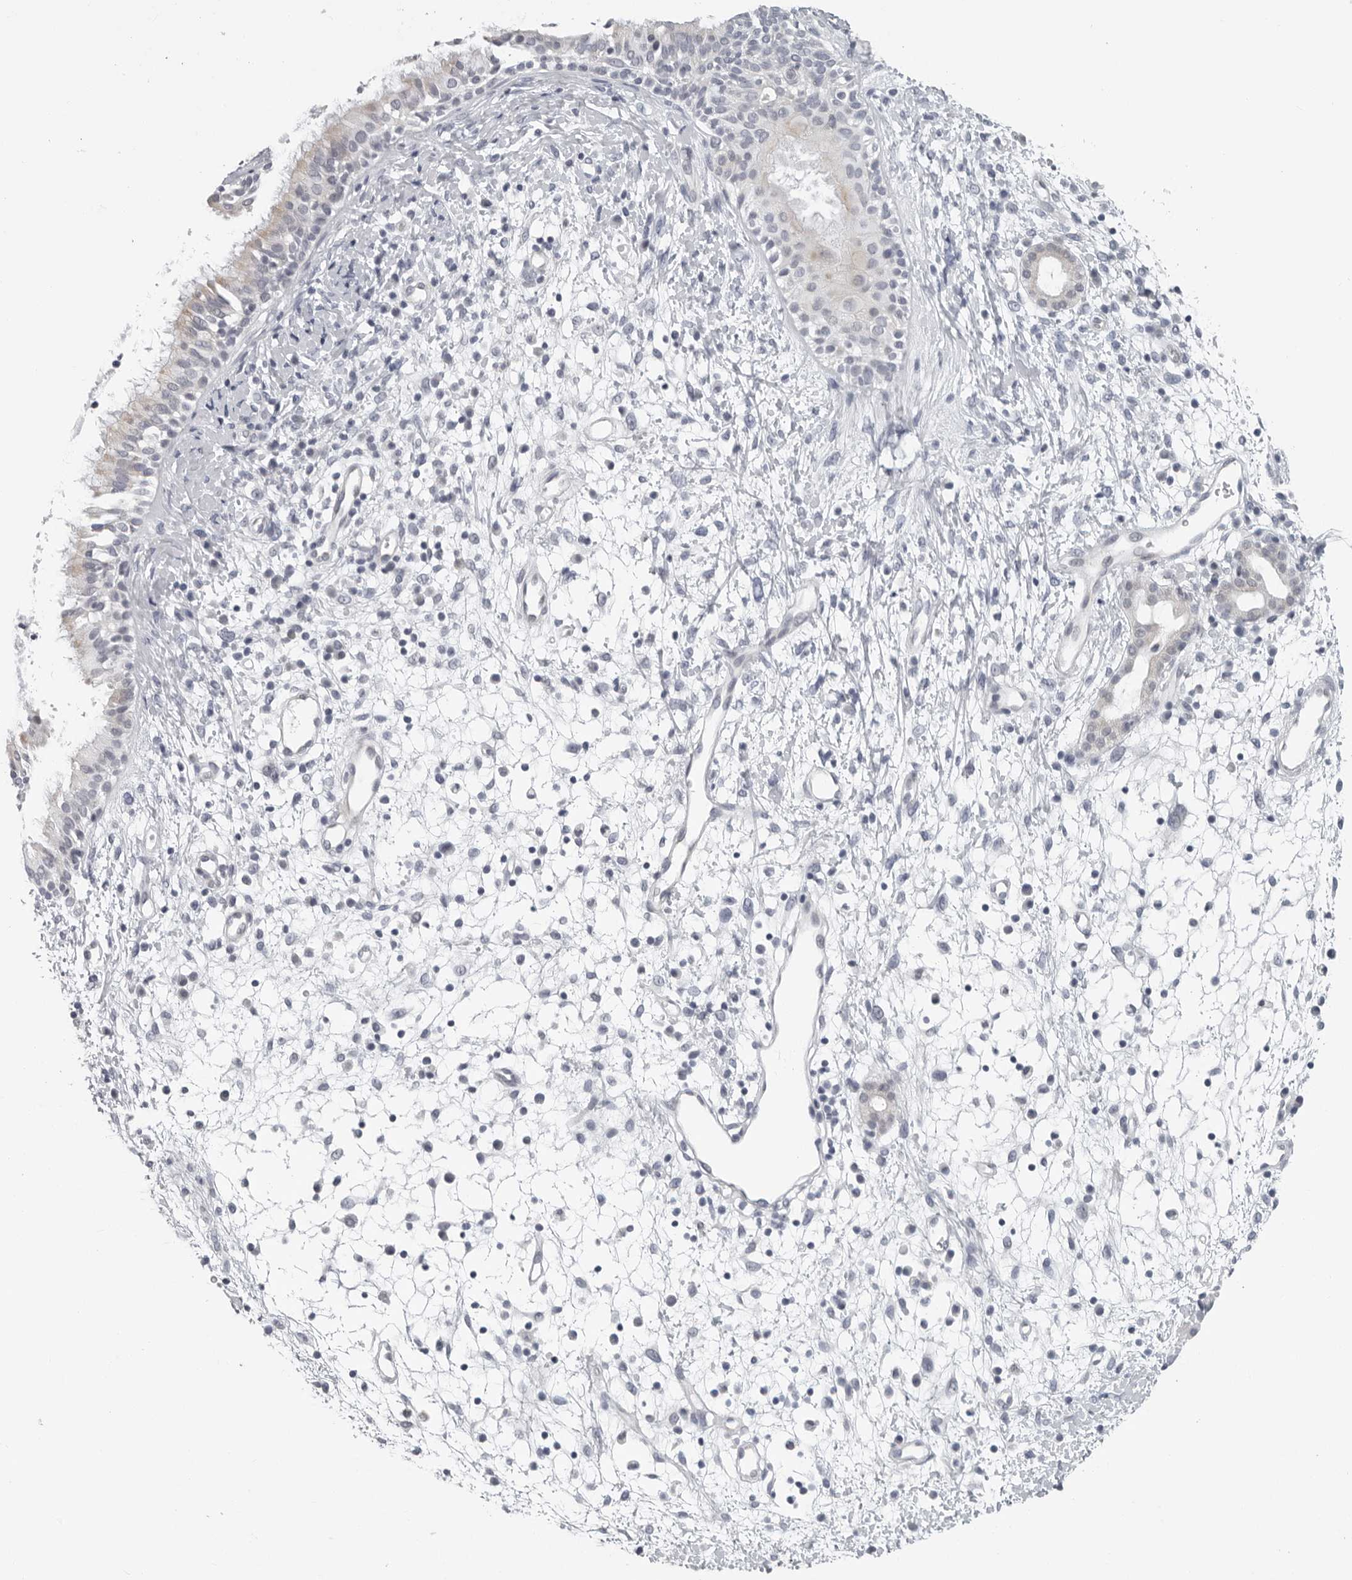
{"staining": {"intensity": "weak", "quantity": "25%-75%", "location": "cytoplasmic/membranous"}, "tissue": "nasopharynx", "cell_type": "Respiratory epithelial cells", "image_type": "normal", "snomed": [{"axis": "morphology", "description": "Normal tissue, NOS"}, {"axis": "topography", "description": "Nasopharynx"}], "caption": "Respiratory epithelial cells demonstrate low levels of weak cytoplasmic/membranous positivity in approximately 25%-75% of cells in unremarkable nasopharynx.", "gene": "OPLAH", "patient": {"sex": "male", "age": 22}}